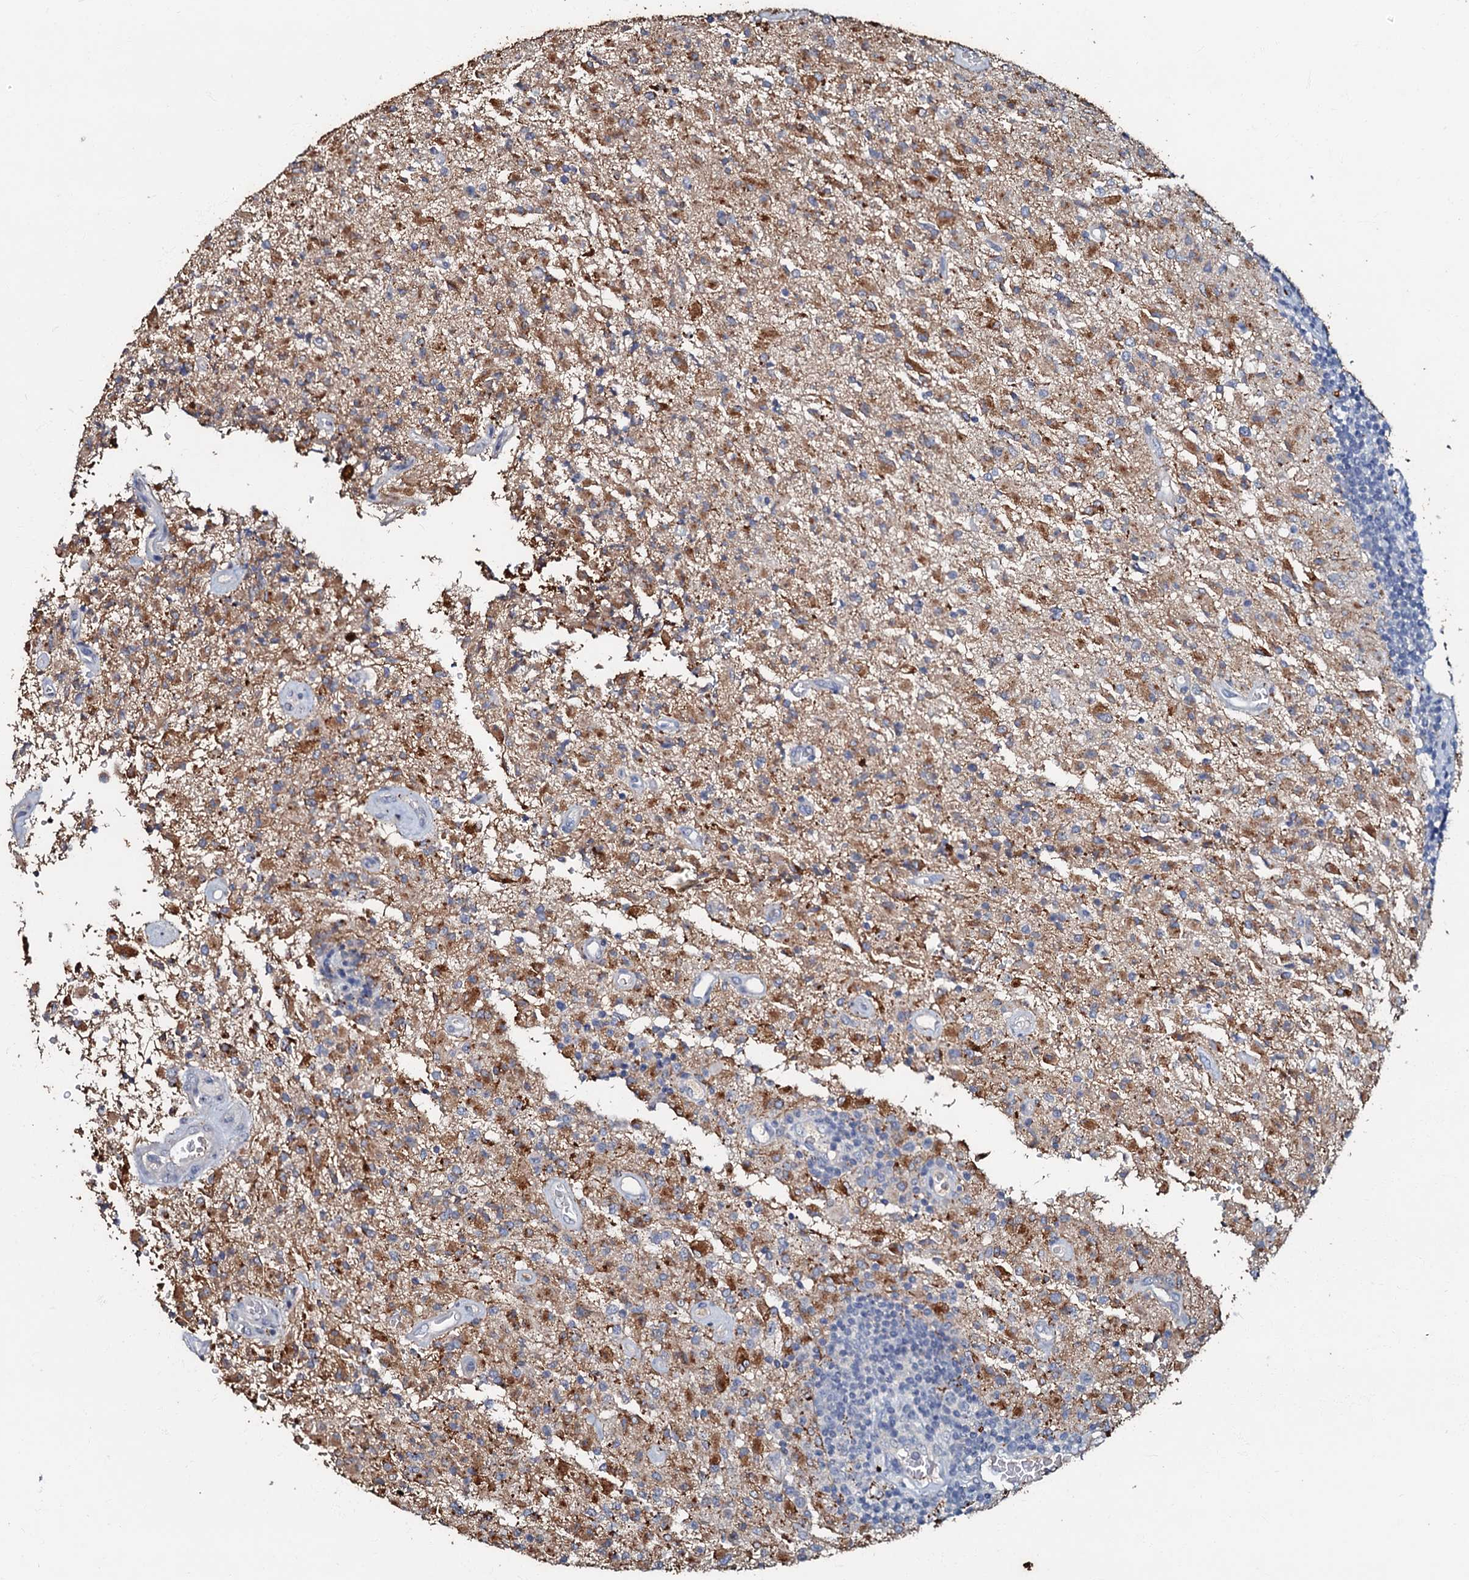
{"staining": {"intensity": "moderate", "quantity": "<25%", "location": "cytoplasmic/membranous"}, "tissue": "glioma", "cell_type": "Tumor cells", "image_type": "cancer", "snomed": [{"axis": "morphology", "description": "Glioma, malignant, High grade"}, {"axis": "topography", "description": "Brain"}], "caption": "Immunohistochemical staining of malignant glioma (high-grade) exhibits low levels of moderate cytoplasmic/membranous positivity in approximately <25% of tumor cells.", "gene": "MANSC4", "patient": {"sex": "female", "age": 57}}